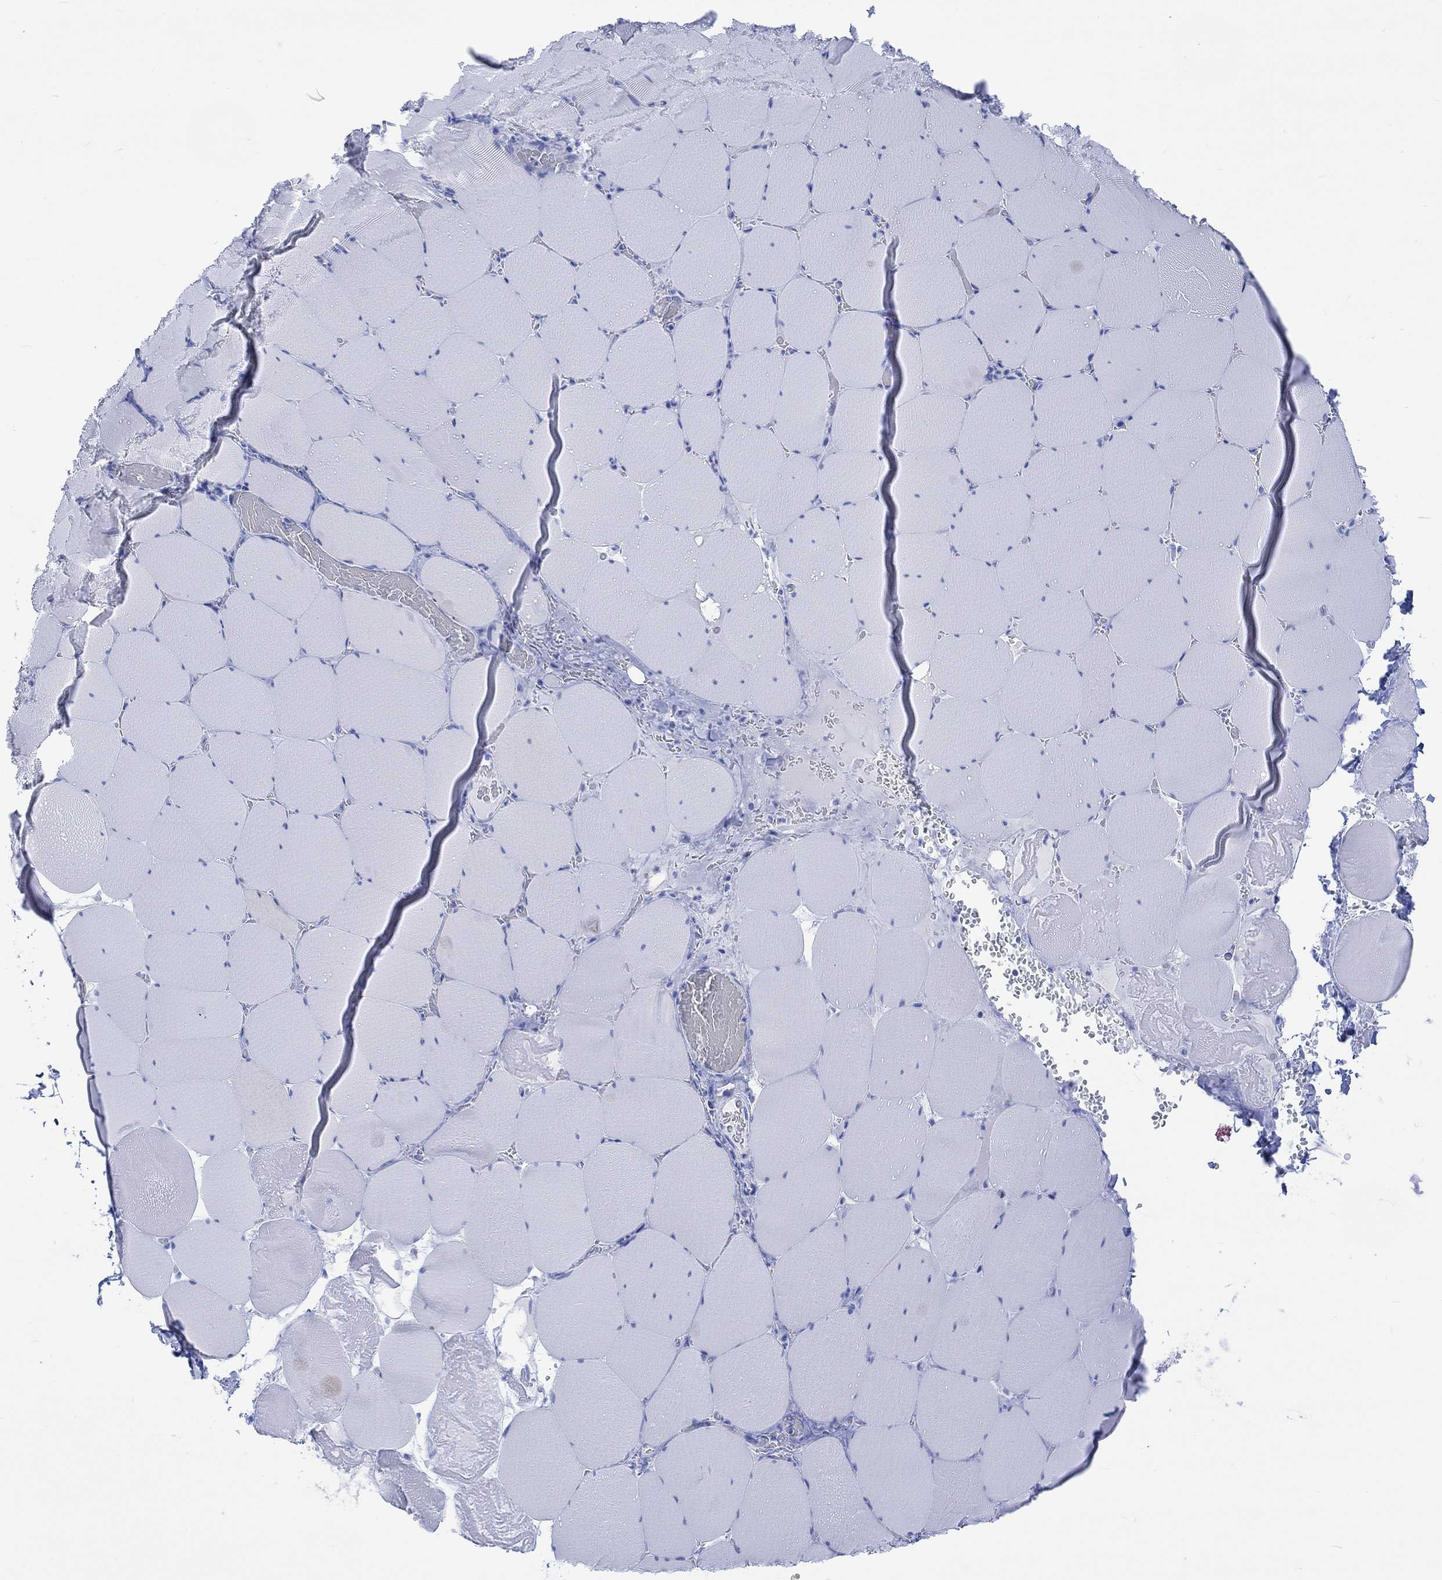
{"staining": {"intensity": "negative", "quantity": "none", "location": "none"}, "tissue": "skeletal muscle", "cell_type": "Myocytes", "image_type": "normal", "snomed": [{"axis": "morphology", "description": "Normal tissue, NOS"}, {"axis": "morphology", "description": "Malignant melanoma, Metastatic site"}, {"axis": "topography", "description": "Skeletal muscle"}], "caption": "There is no significant staining in myocytes of skeletal muscle. (IHC, brightfield microscopy, high magnification).", "gene": "CELF4", "patient": {"sex": "male", "age": 50}}